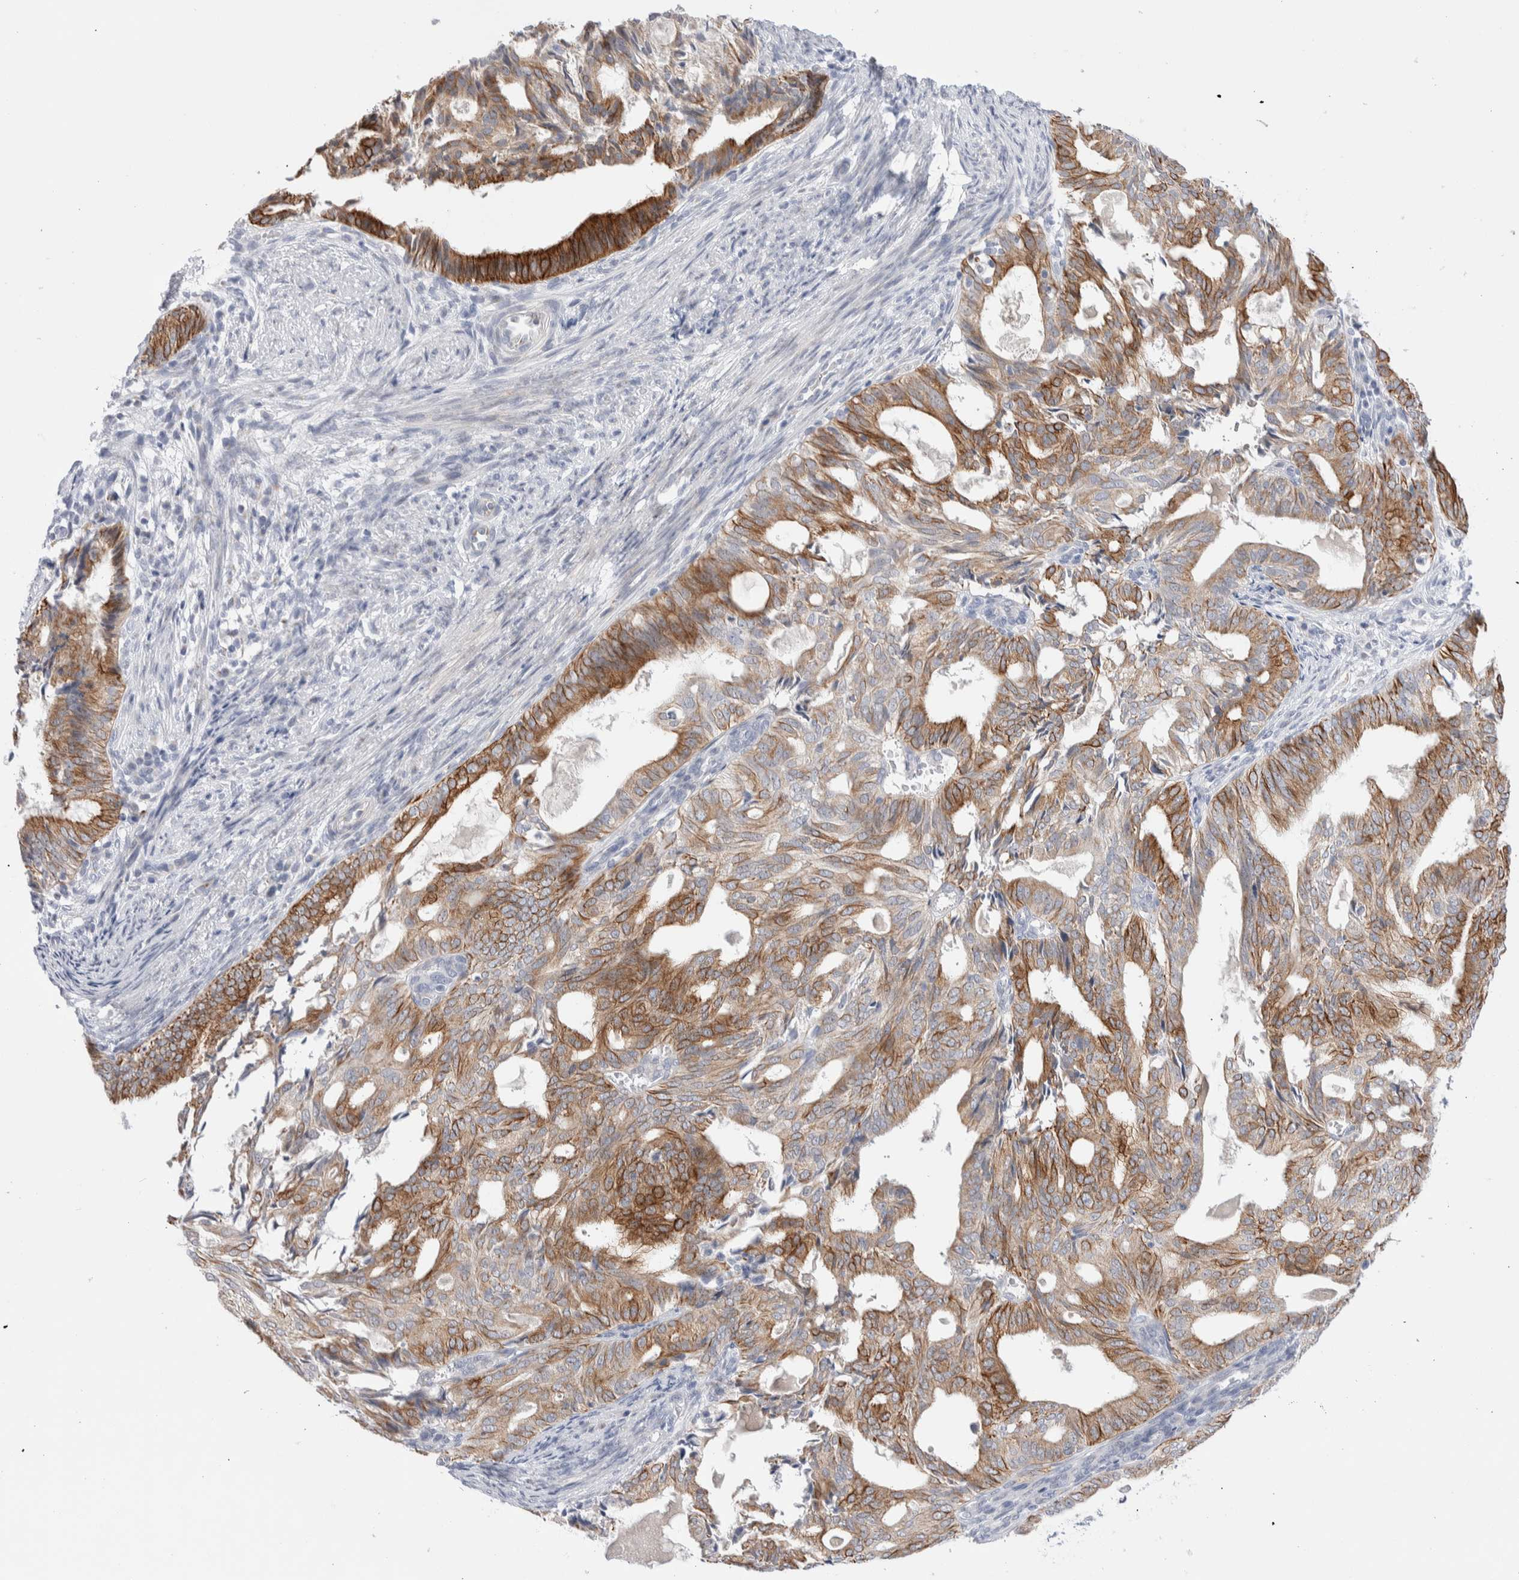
{"staining": {"intensity": "moderate", "quantity": ">75%", "location": "cytoplasmic/membranous"}, "tissue": "endometrial cancer", "cell_type": "Tumor cells", "image_type": "cancer", "snomed": [{"axis": "morphology", "description": "Adenocarcinoma, NOS"}, {"axis": "topography", "description": "Endometrium"}], "caption": "About >75% of tumor cells in adenocarcinoma (endometrial) reveal moderate cytoplasmic/membranous protein staining as visualized by brown immunohistochemical staining.", "gene": "C1orf112", "patient": {"sex": "female", "age": 58}}